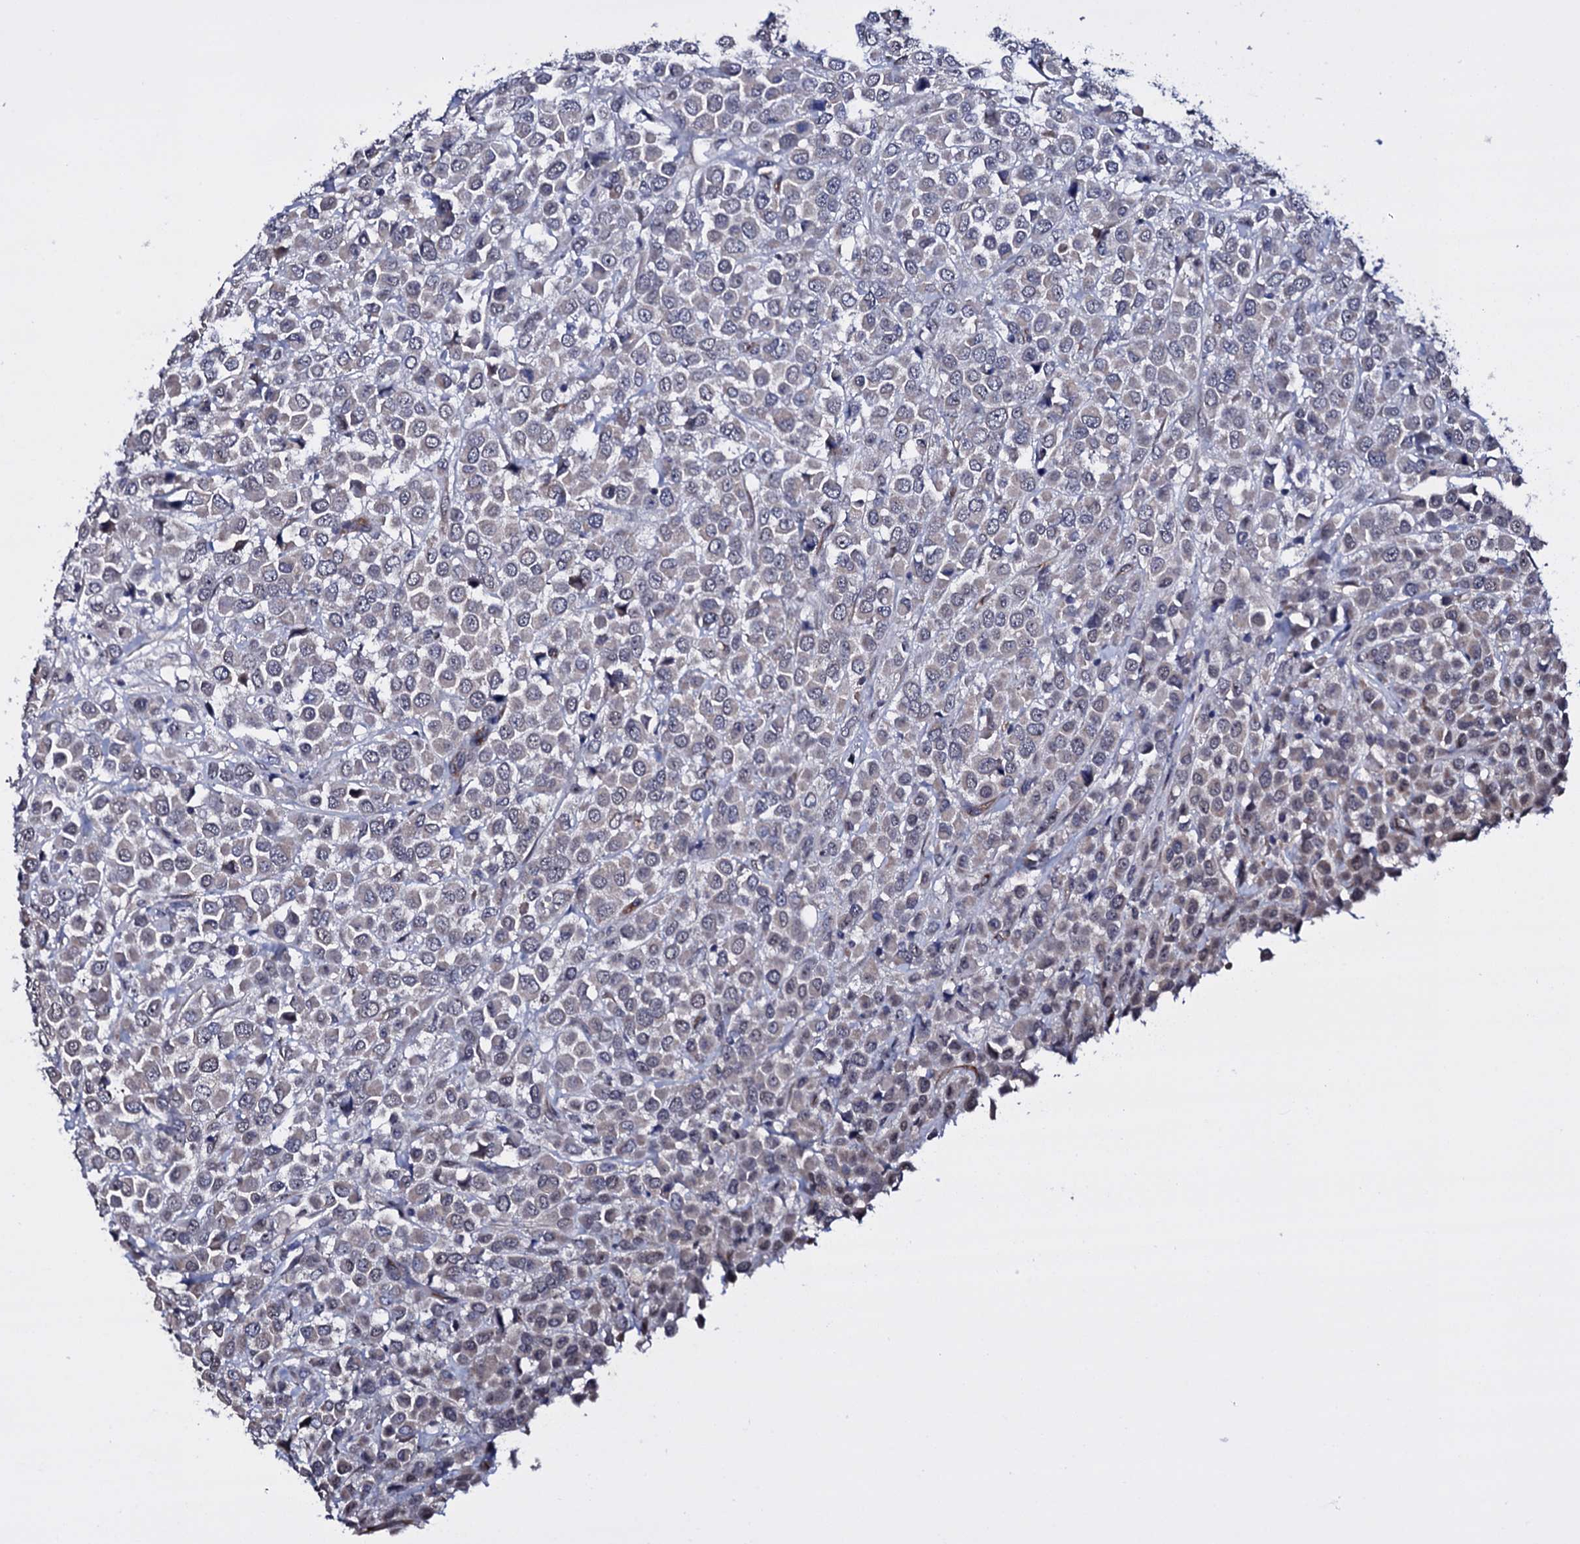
{"staining": {"intensity": "negative", "quantity": "none", "location": "none"}, "tissue": "breast cancer", "cell_type": "Tumor cells", "image_type": "cancer", "snomed": [{"axis": "morphology", "description": "Duct carcinoma"}, {"axis": "topography", "description": "Breast"}], "caption": "The histopathology image exhibits no staining of tumor cells in breast cancer (intraductal carcinoma).", "gene": "GAREM1", "patient": {"sex": "female", "age": 61}}